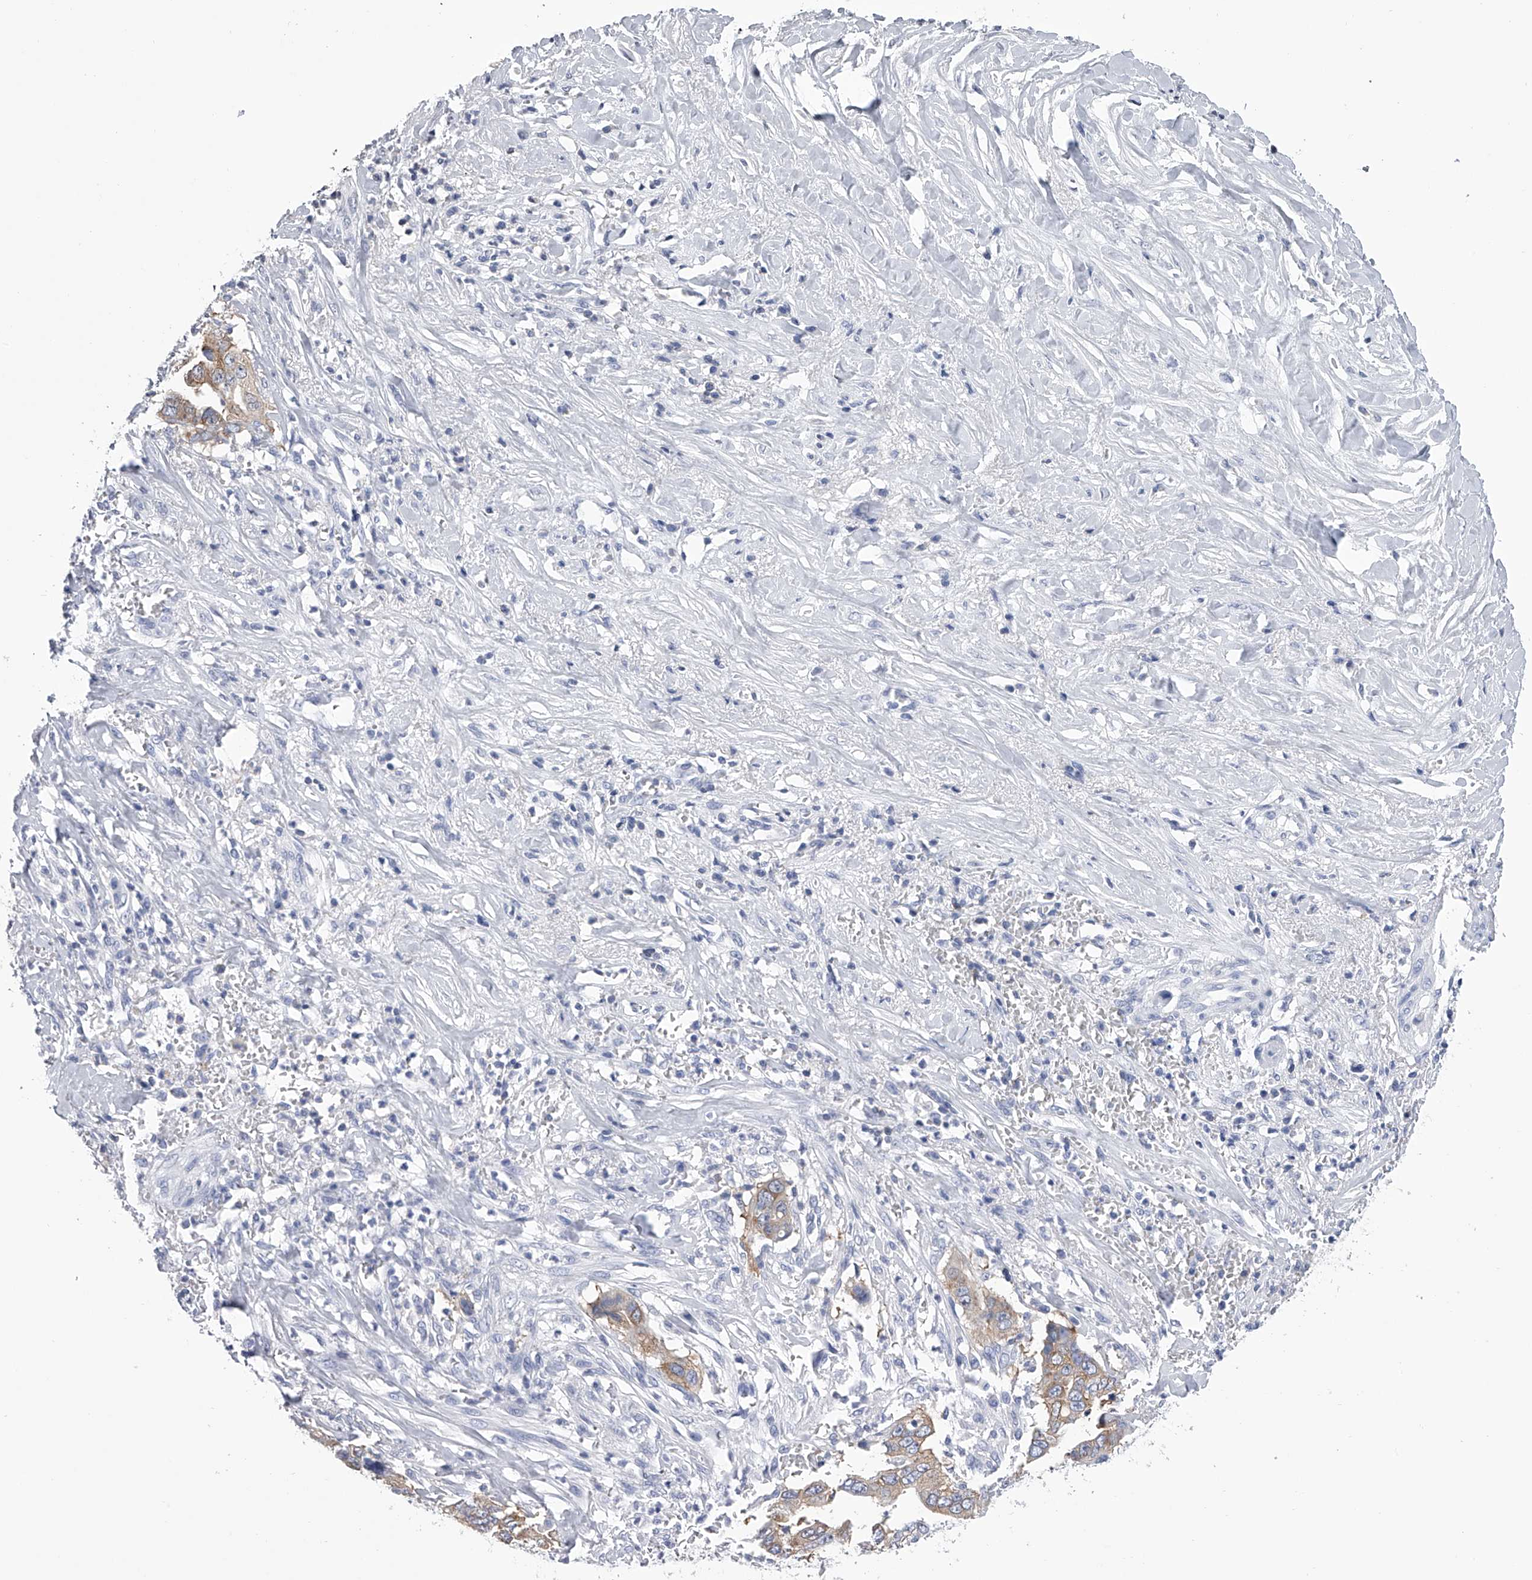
{"staining": {"intensity": "moderate", "quantity": ">75%", "location": "cytoplasmic/membranous"}, "tissue": "liver cancer", "cell_type": "Tumor cells", "image_type": "cancer", "snomed": [{"axis": "morphology", "description": "Cholangiocarcinoma"}, {"axis": "topography", "description": "Liver"}], "caption": "An immunohistochemistry image of neoplastic tissue is shown. Protein staining in brown shows moderate cytoplasmic/membranous positivity in cholangiocarcinoma (liver) within tumor cells.", "gene": "TASP1", "patient": {"sex": "female", "age": 79}}